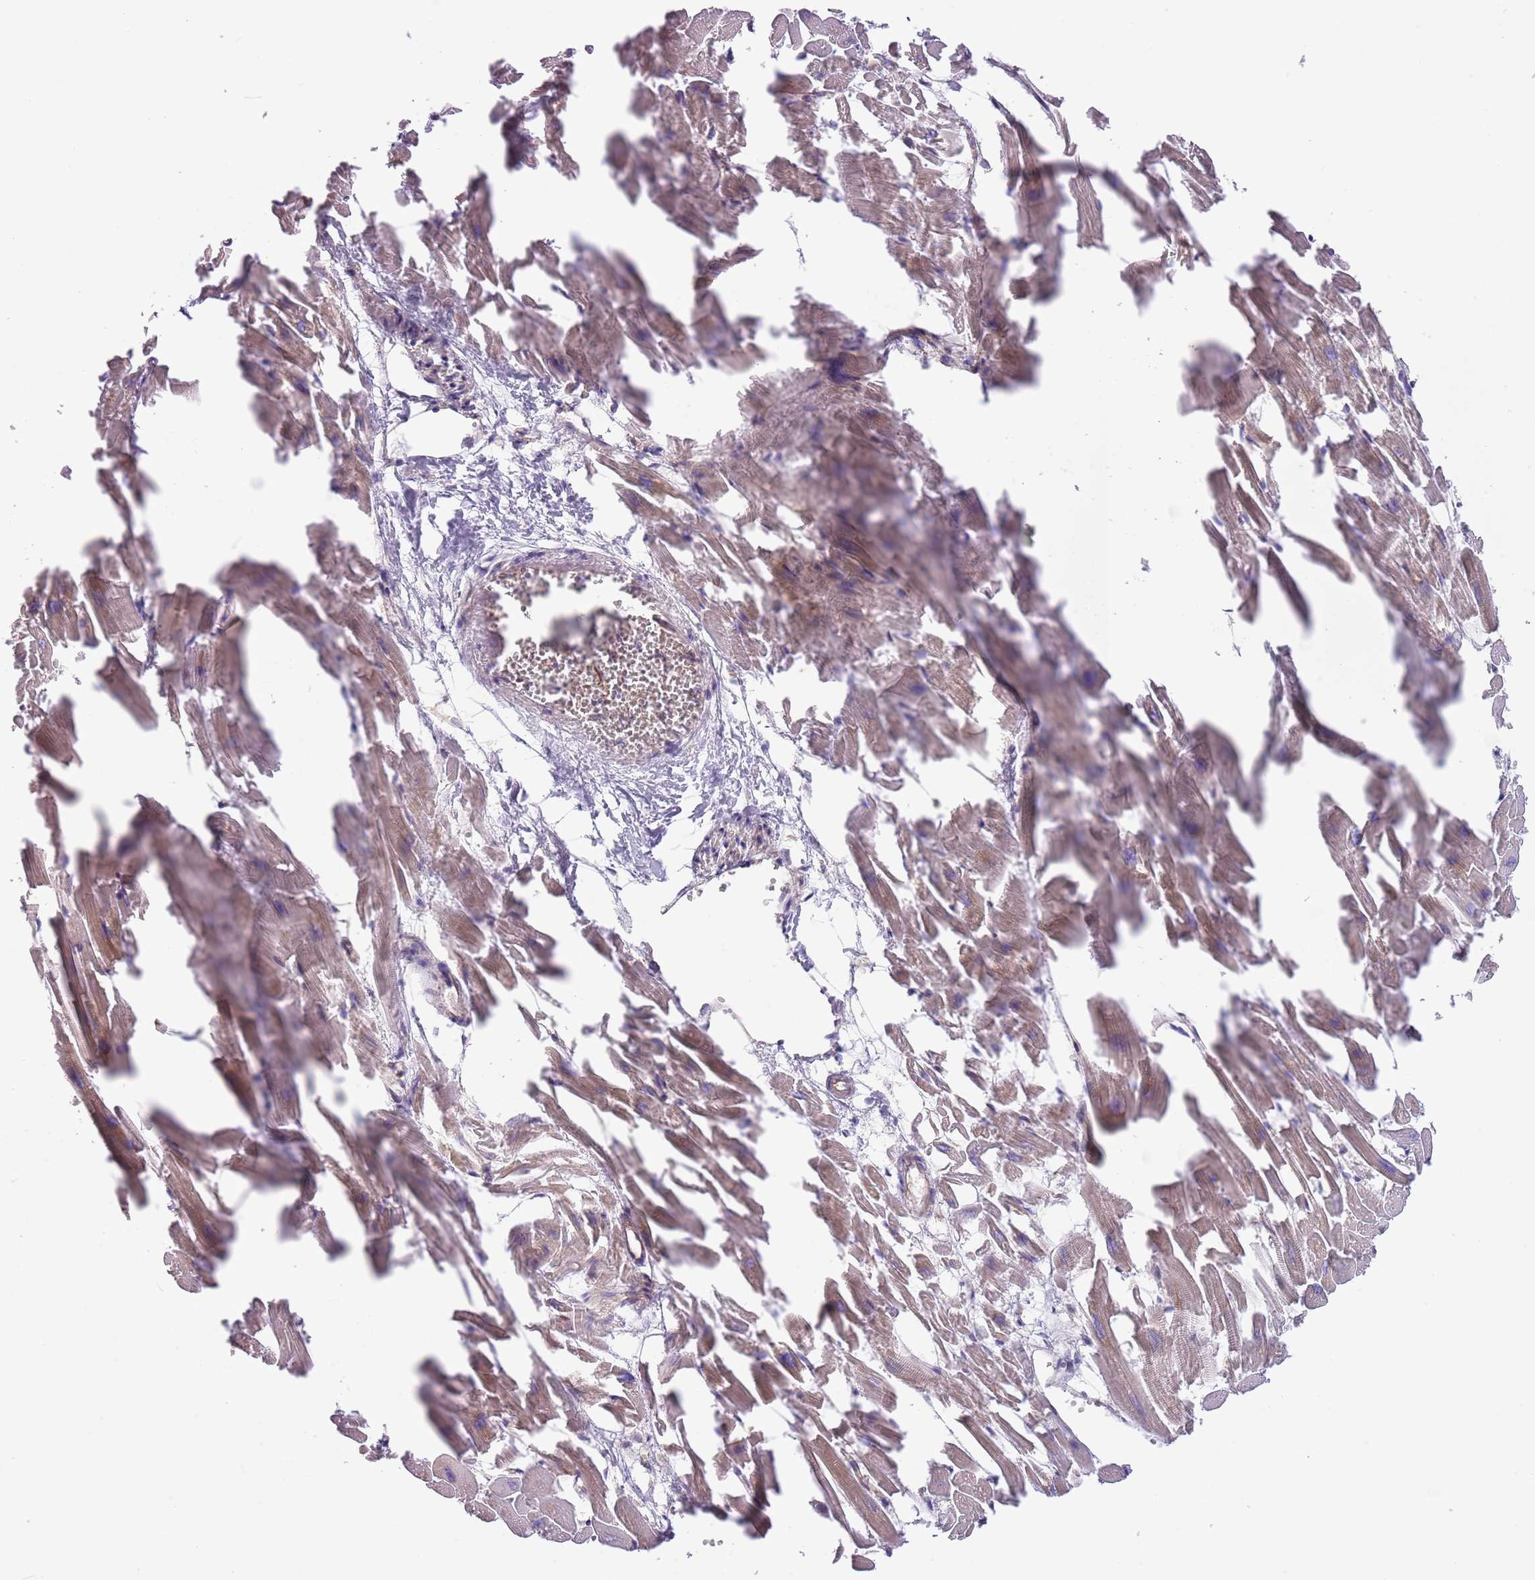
{"staining": {"intensity": "moderate", "quantity": "25%-75%", "location": "cytoplasmic/membranous"}, "tissue": "heart muscle", "cell_type": "Cardiomyocytes", "image_type": "normal", "snomed": [{"axis": "morphology", "description": "Normal tissue, NOS"}, {"axis": "topography", "description": "Heart"}], "caption": "A high-resolution image shows immunohistochemistry staining of benign heart muscle, which shows moderate cytoplasmic/membranous positivity in about 25%-75% of cardiomyocytes.", "gene": "CREBZF", "patient": {"sex": "female", "age": 64}}